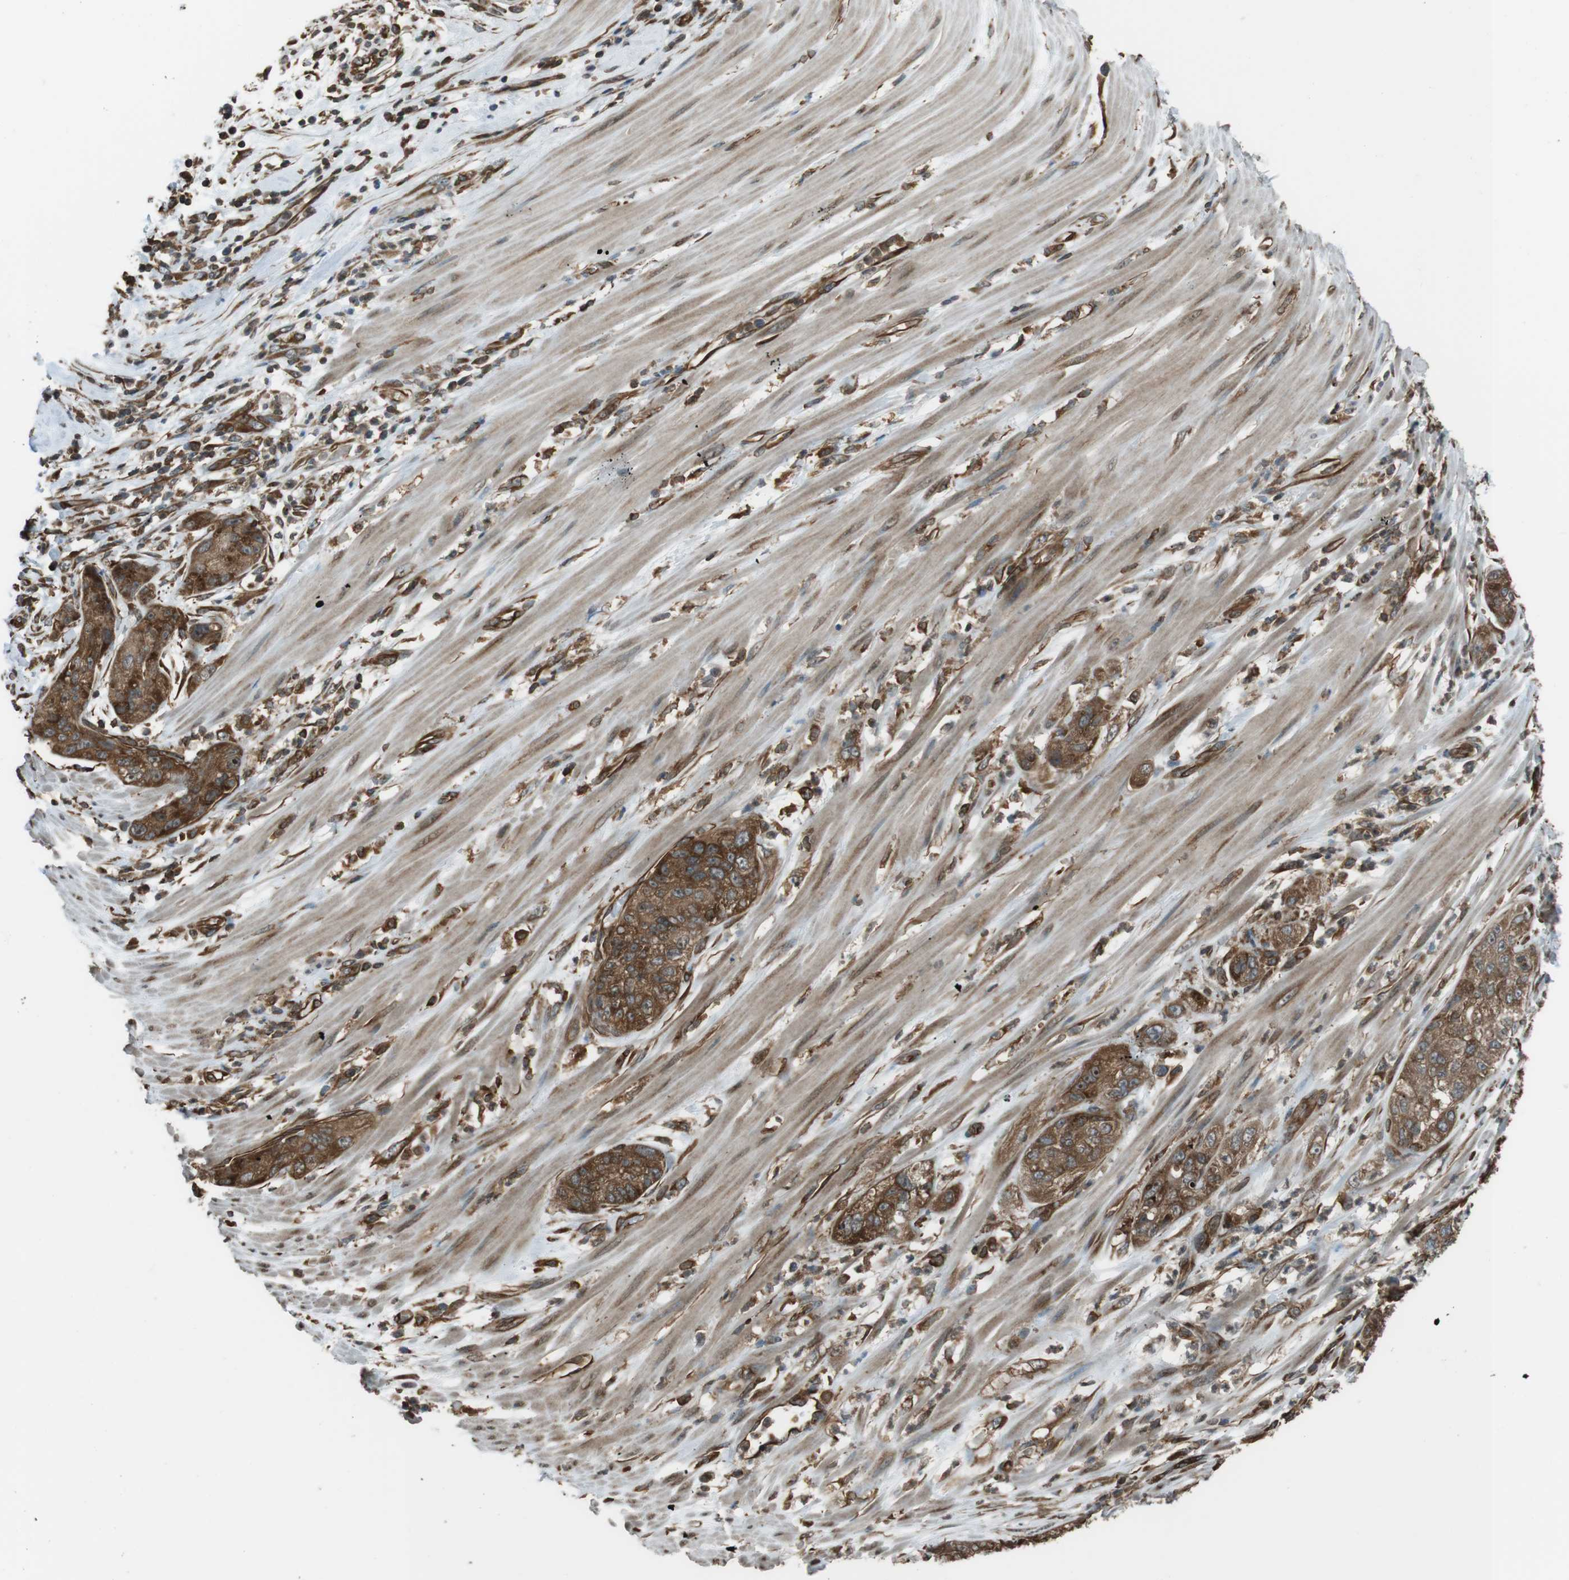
{"staining": {"intensity": "moderate", "quantity": ">75%", "location": "cytoplasmic/membranous"}, "tissue": "pancreatic cancer", "cell_type": "Tumor cells", "image_type": "cancer", "snomed": [{"axis": "morphology", "description": "Adenocarcinoma, NOS"}, {"axis": "topography", "description": "Pancreas"}], "caption": "The micrograph shows staining of adenocarcinoma (pancreatic), revealing moderate cytoplasmic/membranous protein positivity (brown color) within tumor cells.", "gene": "PA2G4", "patient": {"sex": "female", "age": 78}}